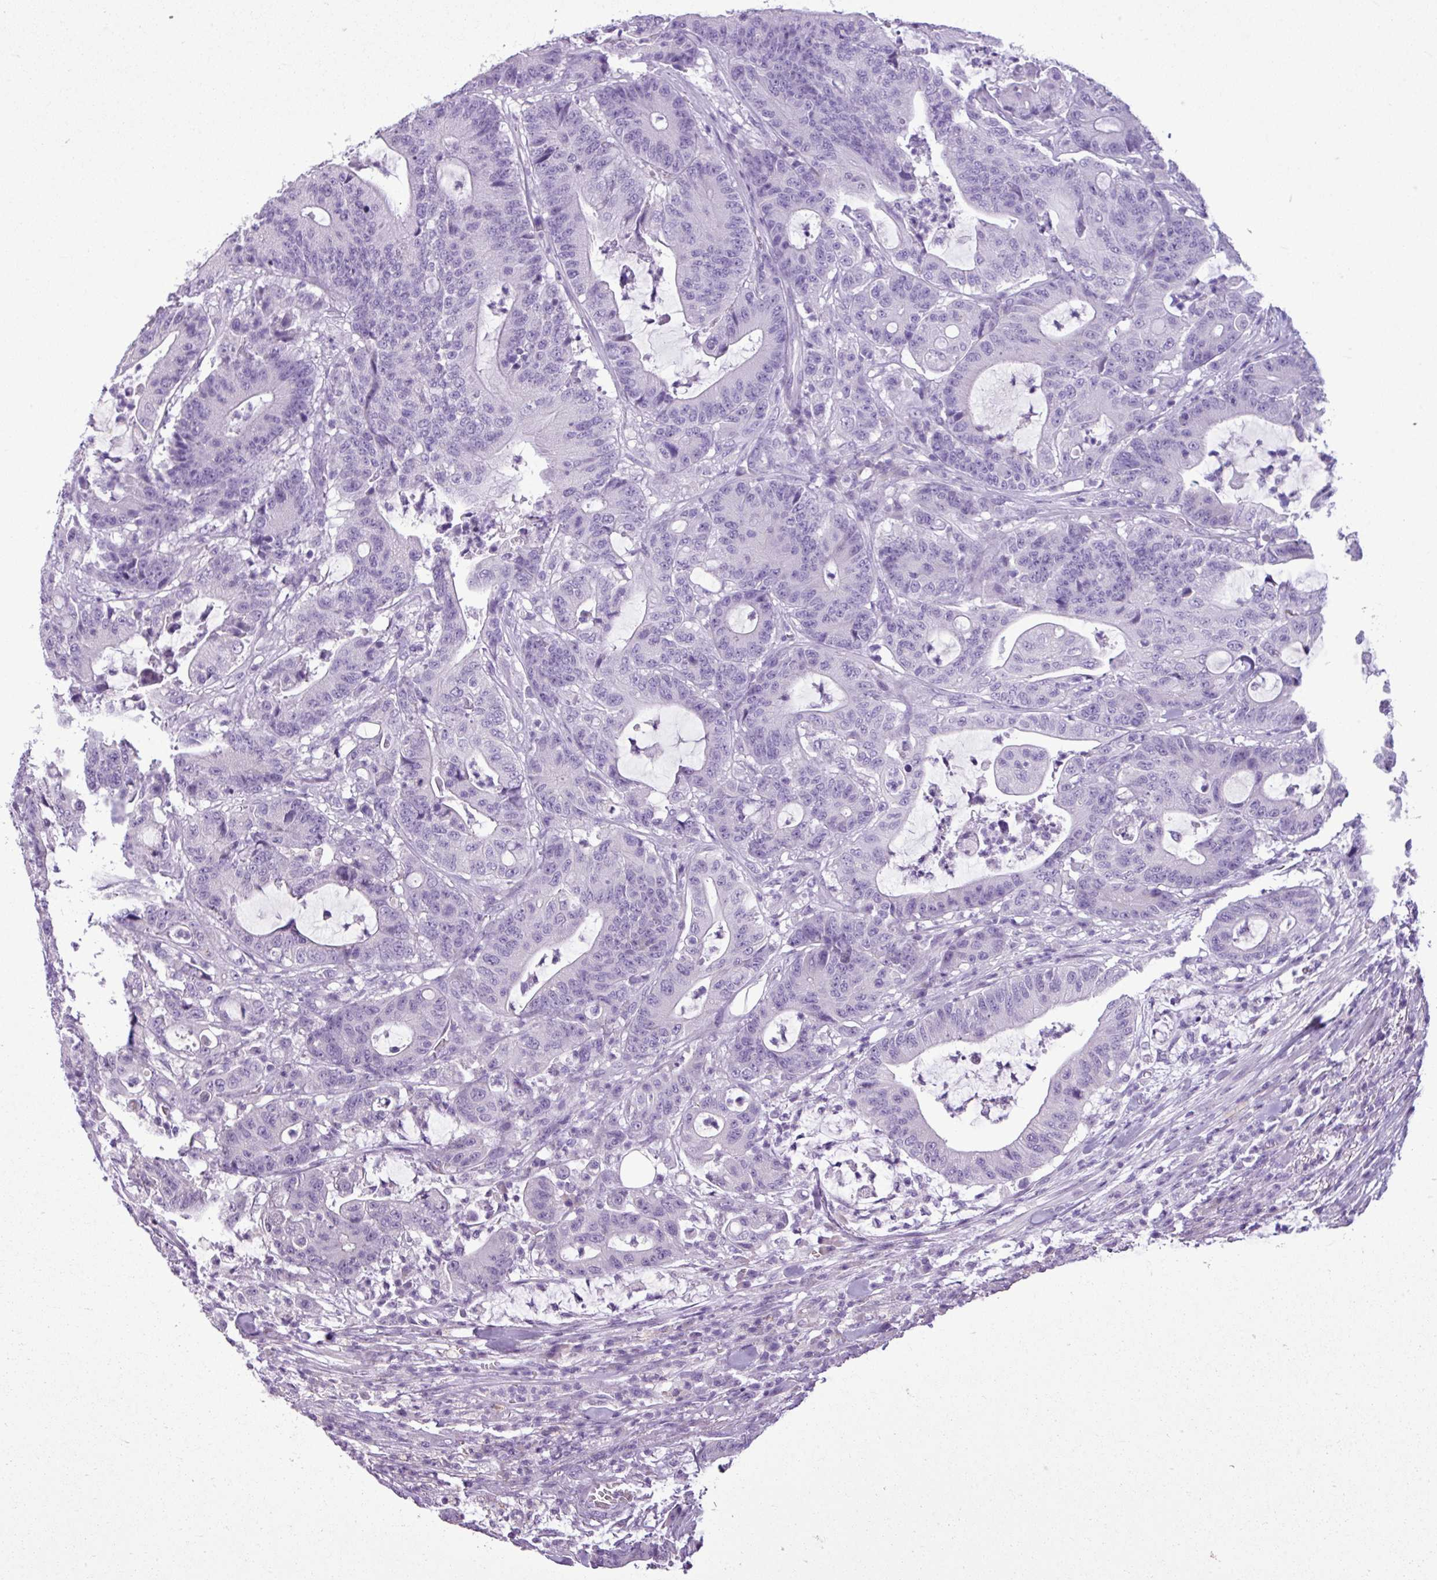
{"staining": {"intensity": "negative", "quantity": "none", "location": "none"}, "tissue": "colorectal cancer", "cell_type": "Tumor cells", "image_type": "cancer", "snomed": [{"axis": "morphology", "description": "Adenocarcinoma, NOS"}, {"axis": "topography", "description": "Colon"}], "caption": "Tumor cells are negative for protein expression in human colorectal adenocarcinoma. The staining is performed using DAB (3,3'-diaminobenzidine) brown chromogen with nuclei counter-stained in using hematoxylin.", "gene": "IL17A", "patient": {"sex": "female", "age": 84}}